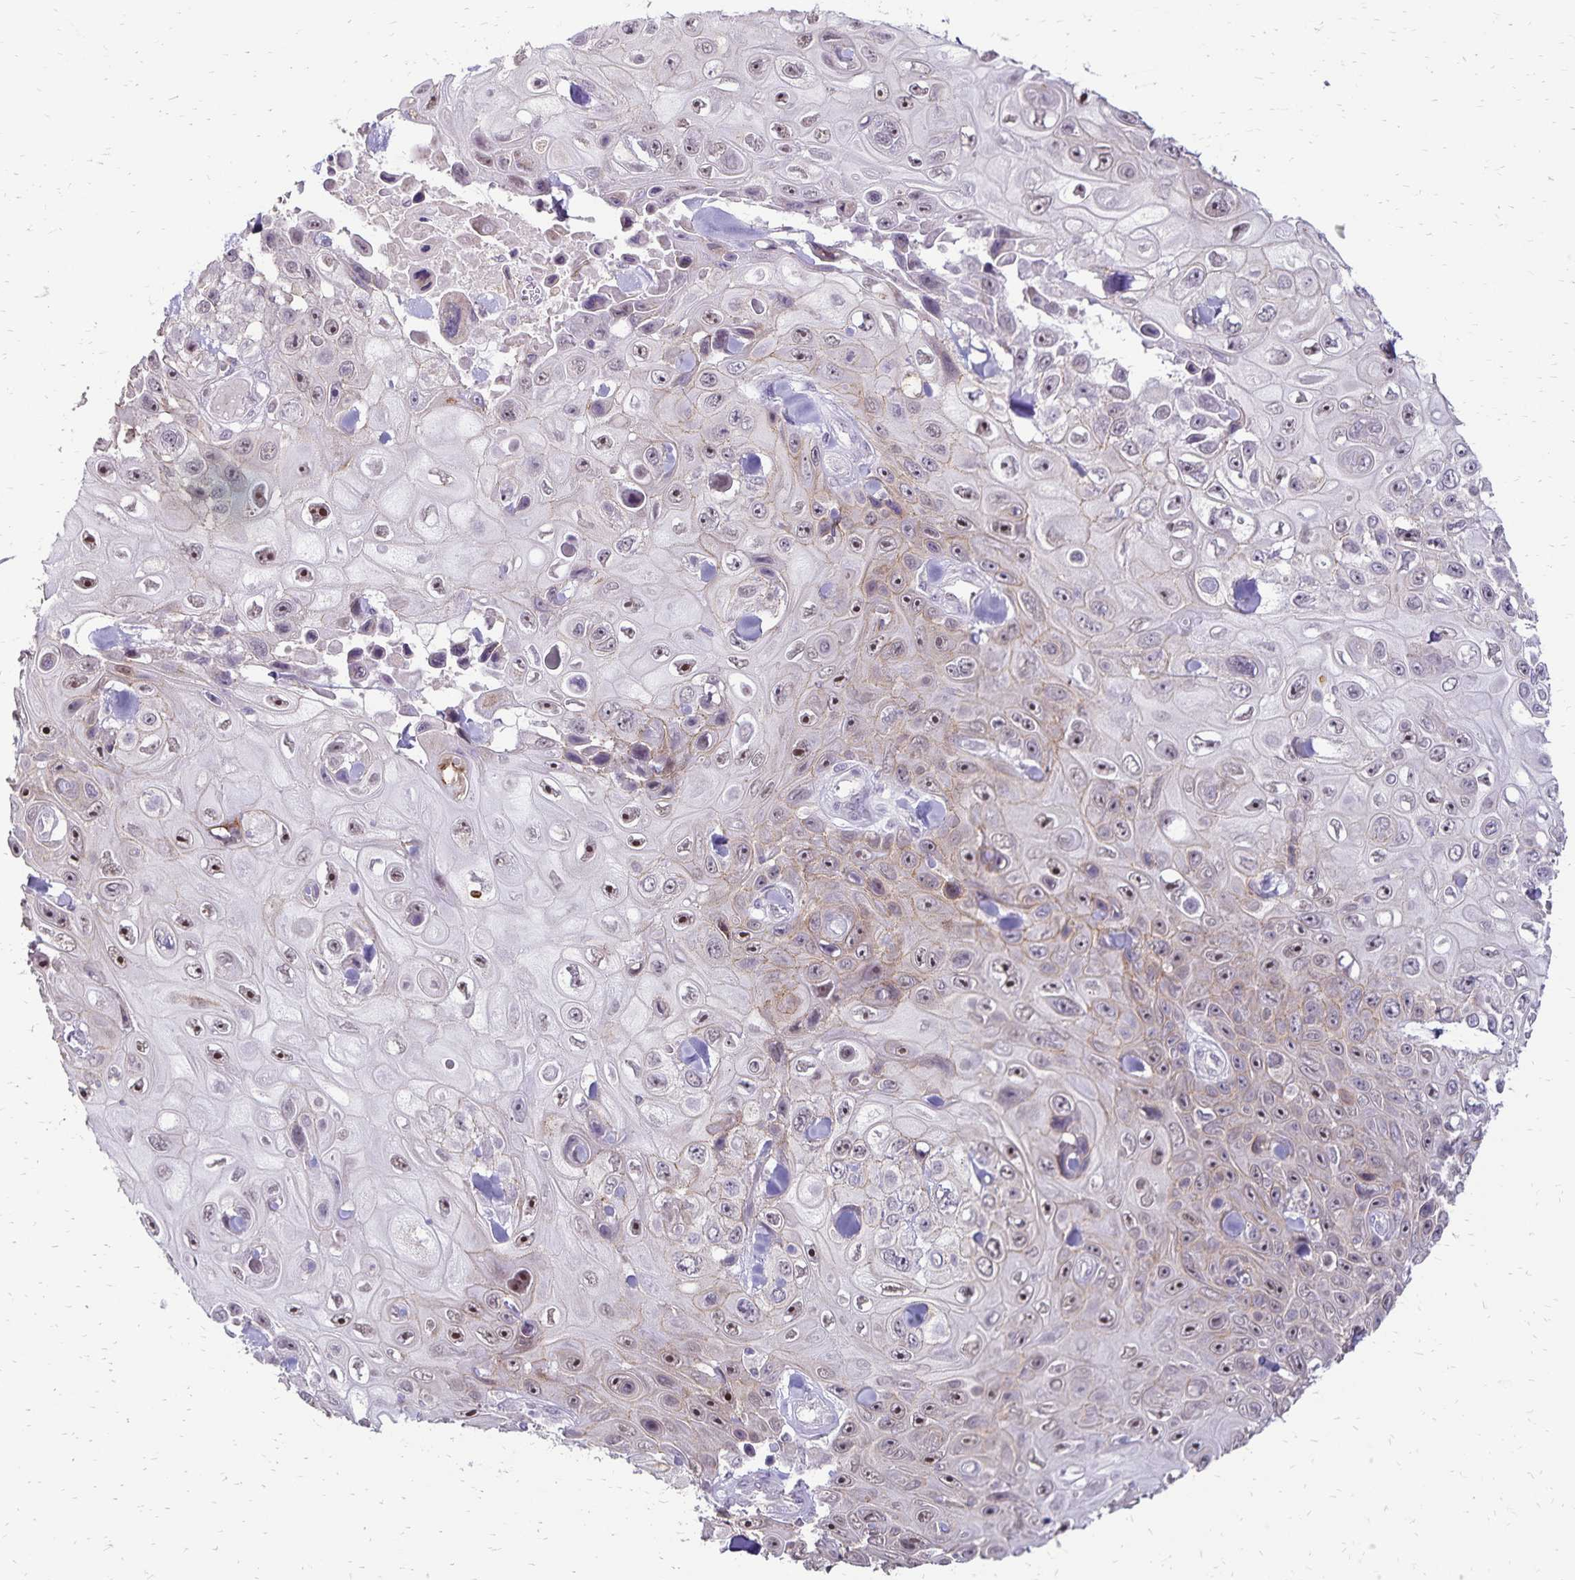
{"staining": {"intensity": "moderate", "quantity": "25%-75%", "location": "nuclear"}, "tissue": "skin cancer", "cell_type": "Tumor cells", "image_type": "cancer", "snomed": [{"axis": "morphology", "description": "Squamous cell carcinoma, NOS"}, {"axis": "topography", "description": "Skin"}], "caption": "Immunohistochemistry (IHC) (DAB (3,3'-diaminobenzidine)) staining of skin squamous cell carcinoma reveals moderate nuclear protein staining in approximately 25%-75% of tumor cells.", "gene": "POLB", "patient": {"sex": "male", "age": 82}}